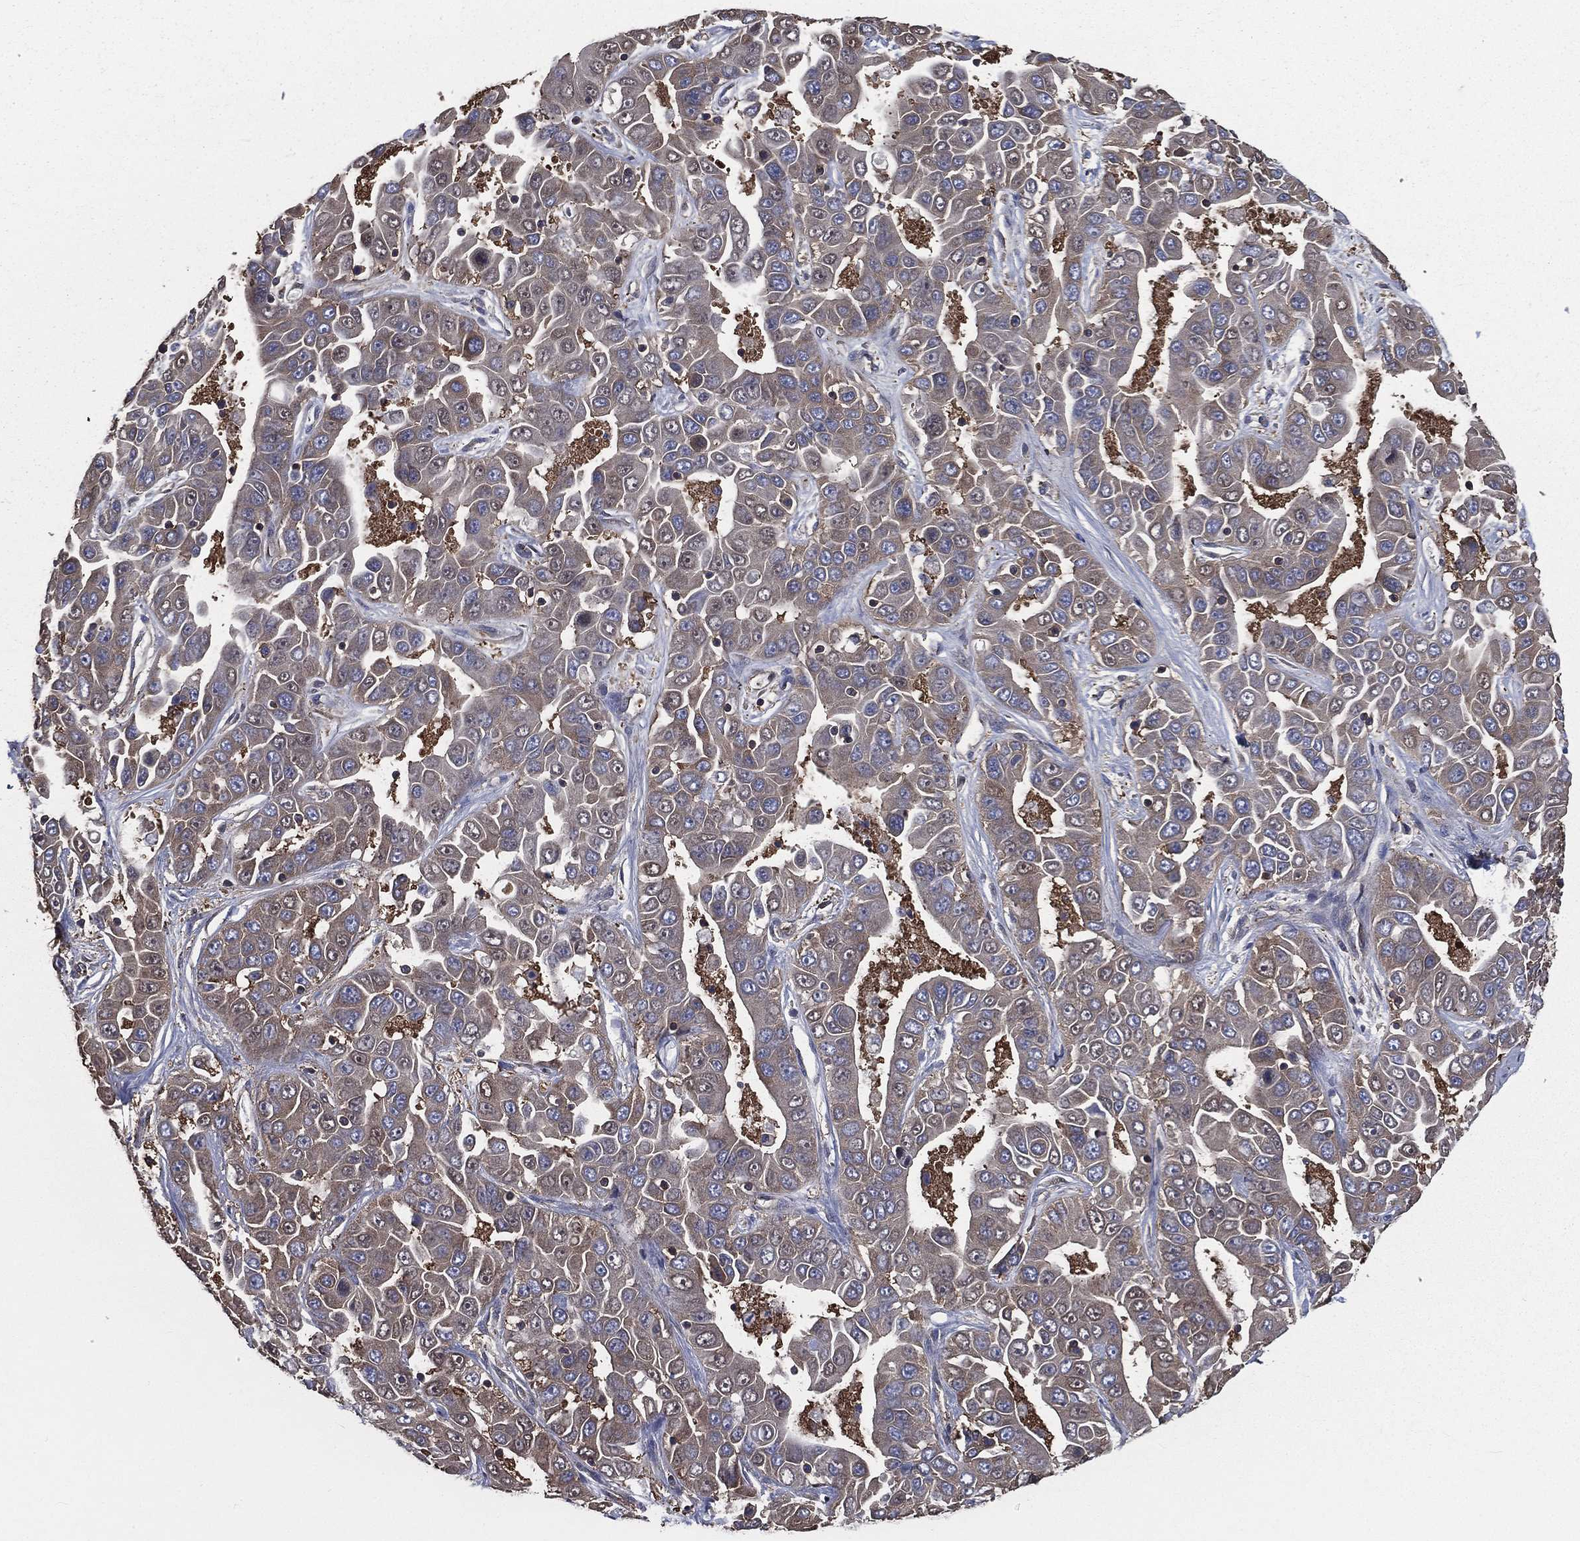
{"staining": {"intensity": "weak", "quantity": ">75%", "location": "cytoplasmic/membranous"}, "tissue": "liver cancer", "cell_type": "Tumor cells", "image_type": "cancer", "snomed": [{"axis": "morphology", "description": "Cholangiocarcinoma"}, {"axis": "topography", "description": "Liver"}], "caption": "Human liver cancer stained for a protein (brown) demonstrates weak cytoplasmic/membranous positive expression in about >75% of tumor cells.", "gene": "SARS1", "patient": {"sex": "female", "age": 52}}